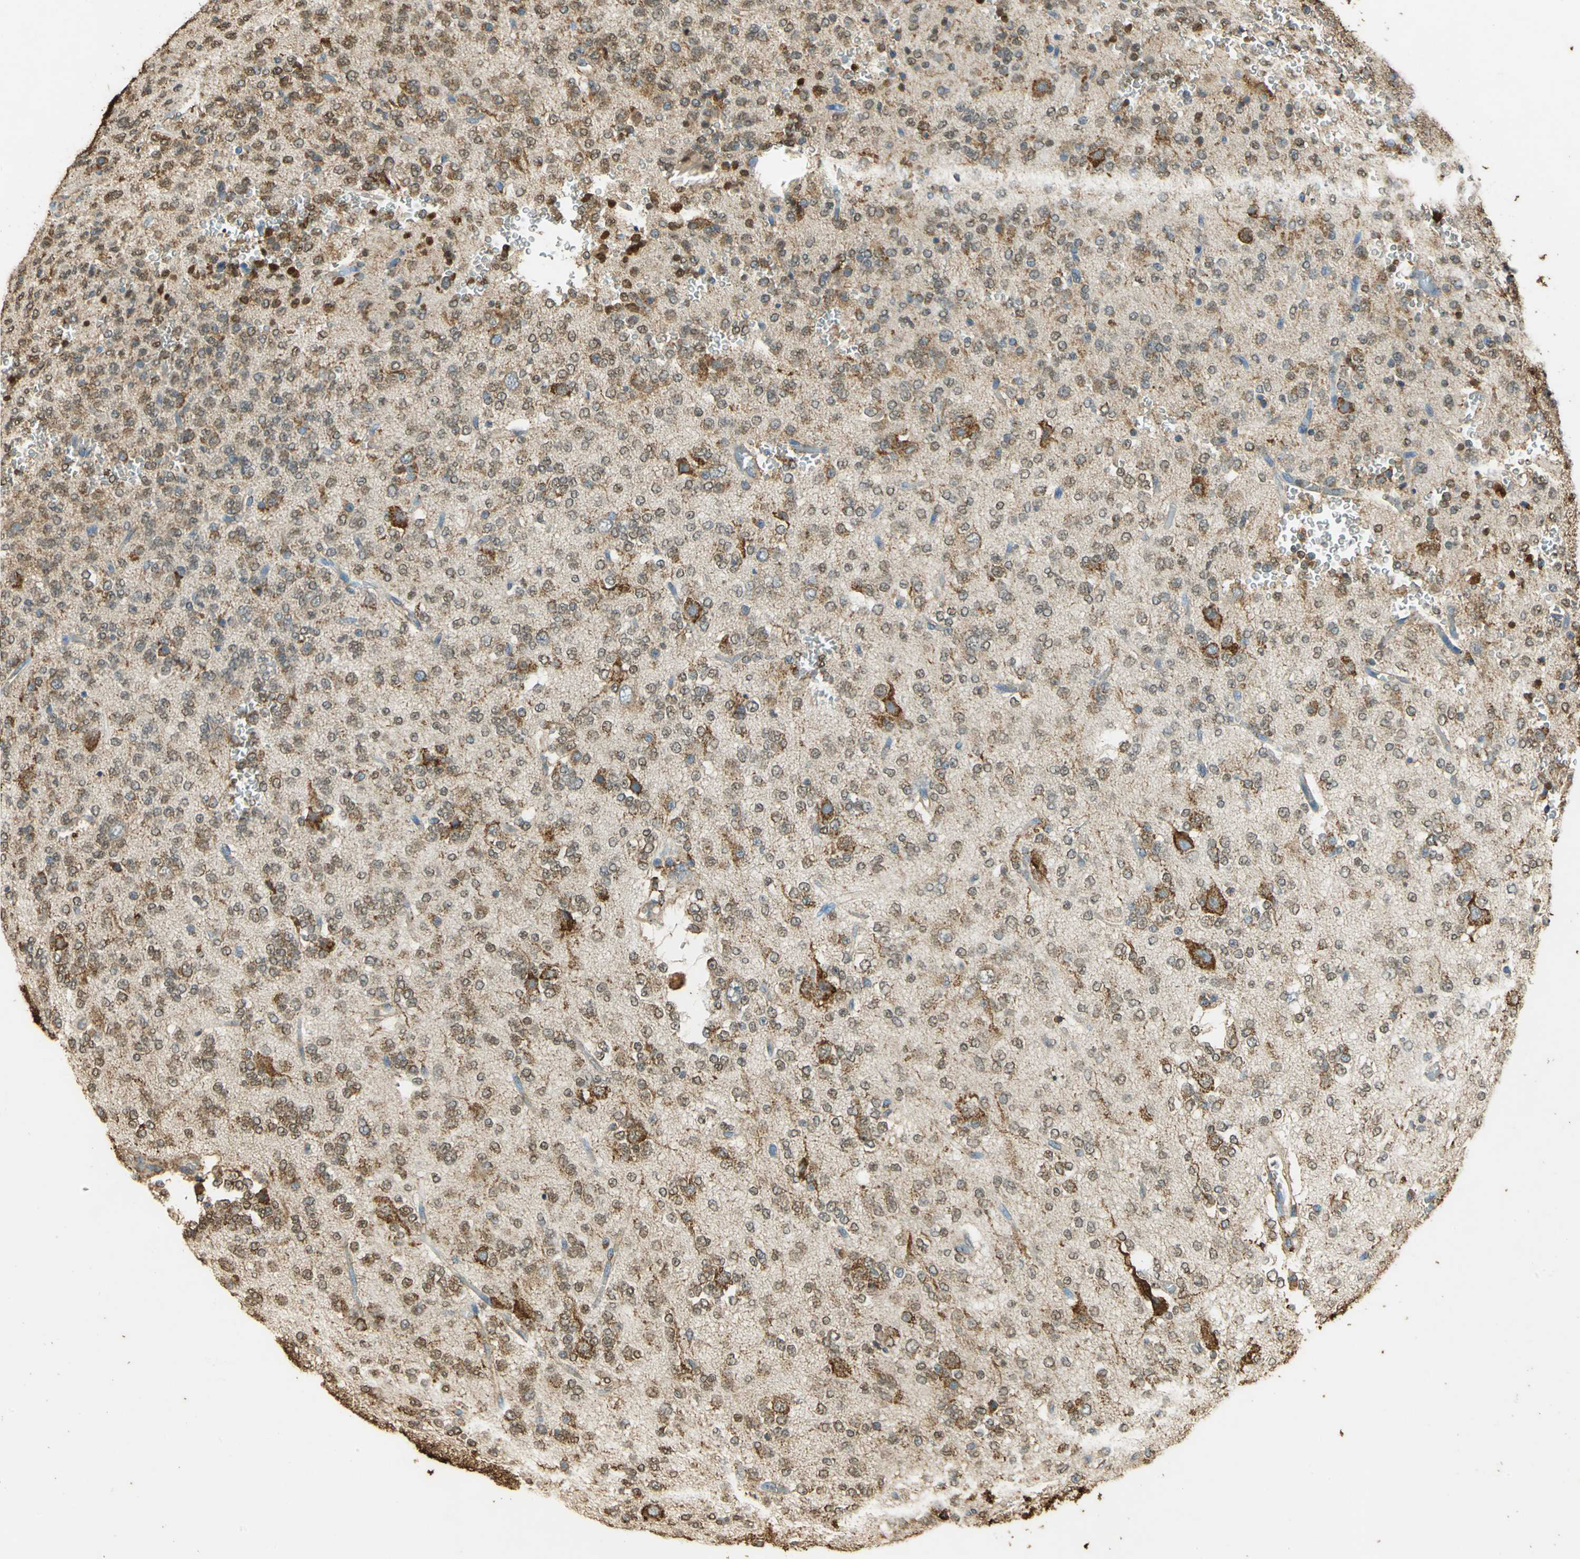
{"staining": {"intensity": "moderate", "quantity": ">75%", "location": "cytoplasmic/membranous,nuclear"}, "tissue": "glioma", "cell_type": "Tumor cells", "image_type": "cancer", "snomed": [{"axis": "morphology", "description": "Glioma, malignant, Low grade"}, {"axis": "topography", "description": "Brain"}], "caption": "Immunohistochemical staining of human malignant low-grade glioma exhibits moderate cytoplasmic/membranous and nuclear protein staining in about >75% of tumor cells. (Brightfield microscopy of DAB IHC at high magnification).", "gene": "HSP90B1", "patient": {"sex": "male", "age": 38}}